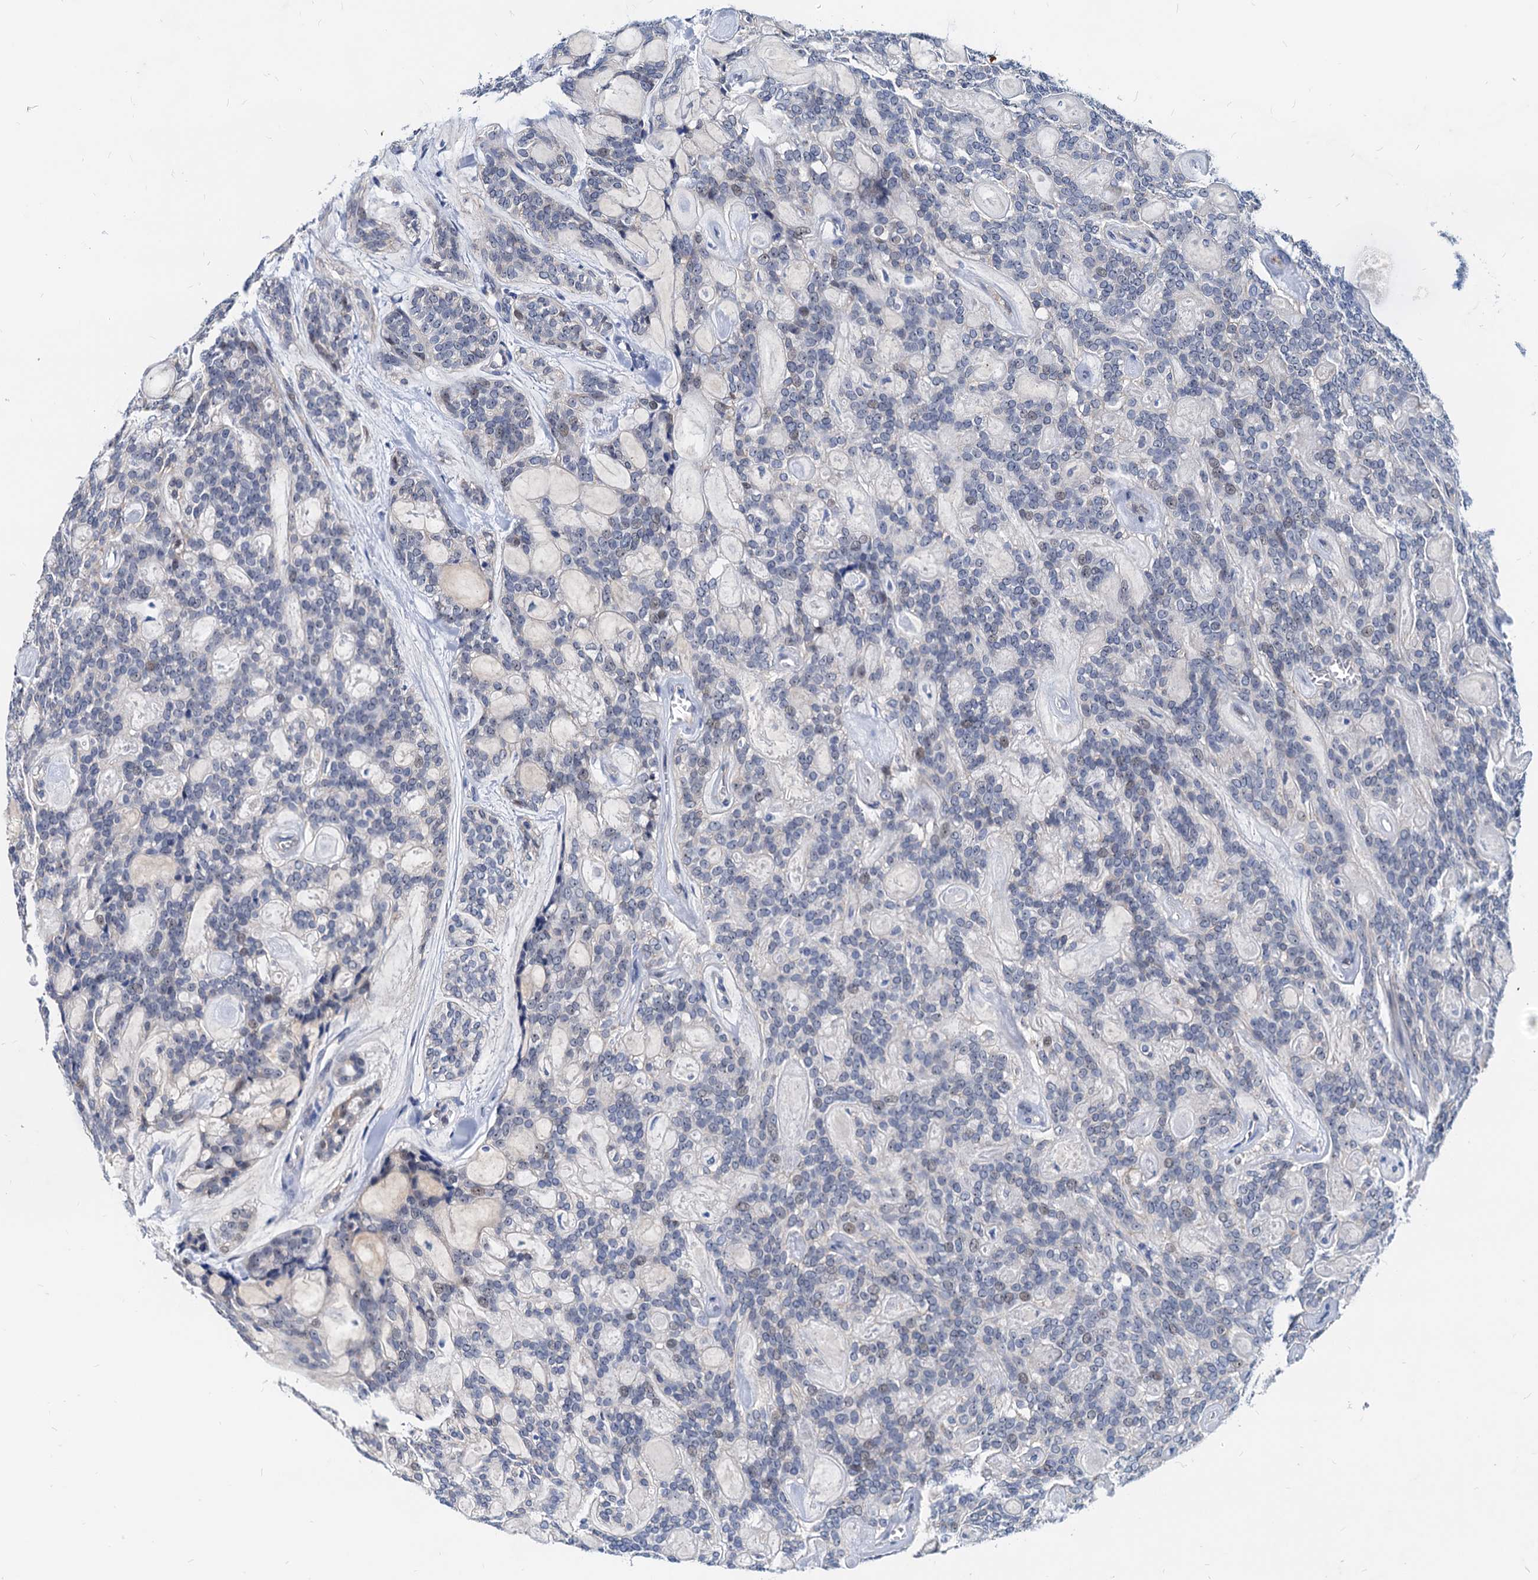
{"staining": {"intensity": "negative", "quantity": "none", "location": "none"}, "tissue": "head and neck cancer", "cell_type": "Tumor cells", "image_type": "cancer", "snomed": [{"axis": "morphology", "description": "Adenocarcinoma, NOS"}, {"axis": "topography", "description": "Head-Neck"}], "caption": "The micrograph shows no staining of tumor cells in head and neck cancer (adenocarcinoma).", "gene": "HSF2", "patient": {"sex": "male", "age": 66}}